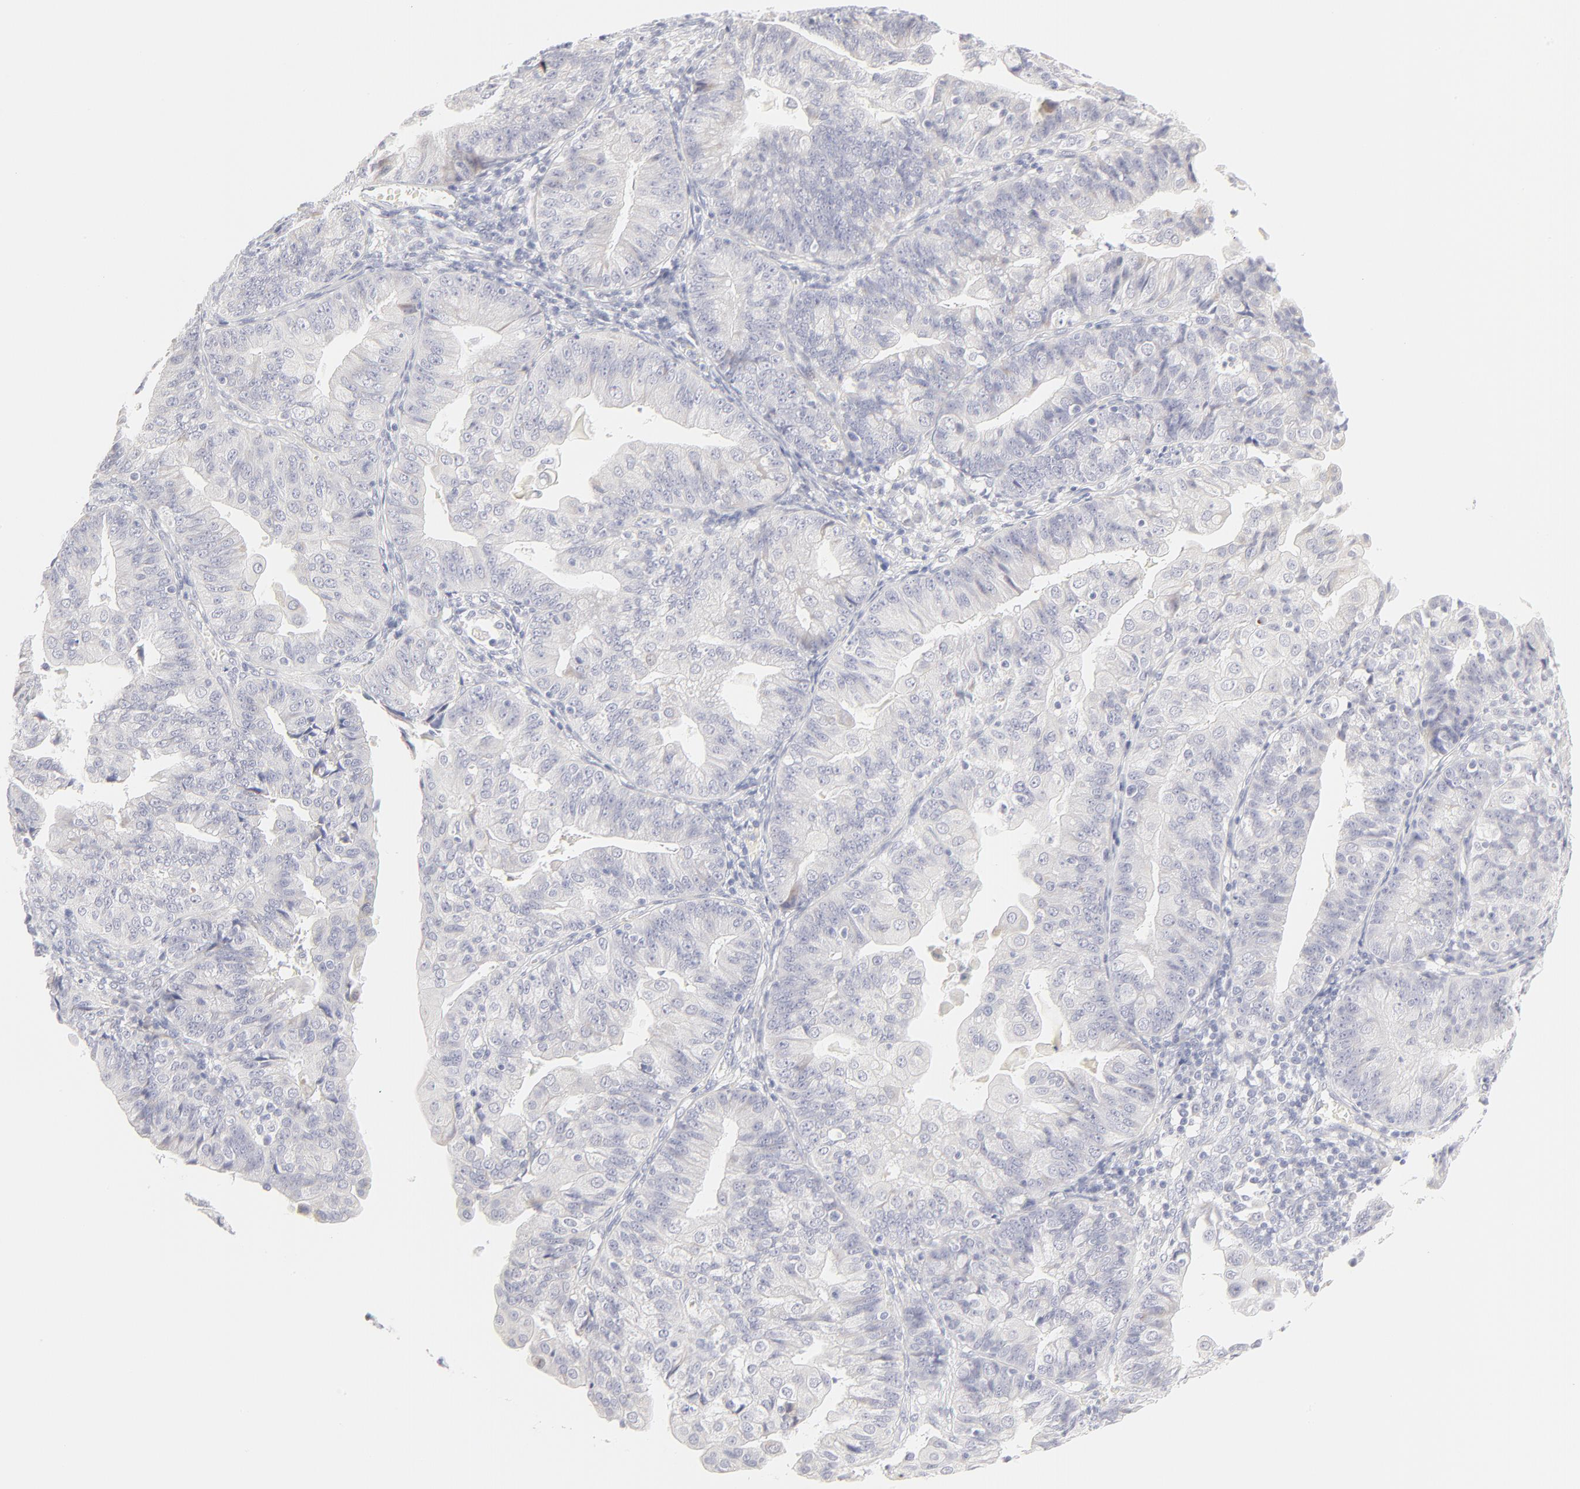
{"staining": {"intensity": "negative", "quantity": "none", "location": "none"}, "tissue": "endometrial cancer", "cell_type": "Tumor cells", "image_type": "cancer", "snomed": [{"axis": "morphology", "description": "Adenocarcinoma, NOS"}, {"axis": "topography", "description": "Endometrium"}], "caption": "Immunohistochemistry micrograph of neoplastic tissue: human endometrial cancer stained with DAB reveals no significant protein positivity in tumor cells.", "gene": "NPNT", "patient": {"sex": "female", "age": 56}}